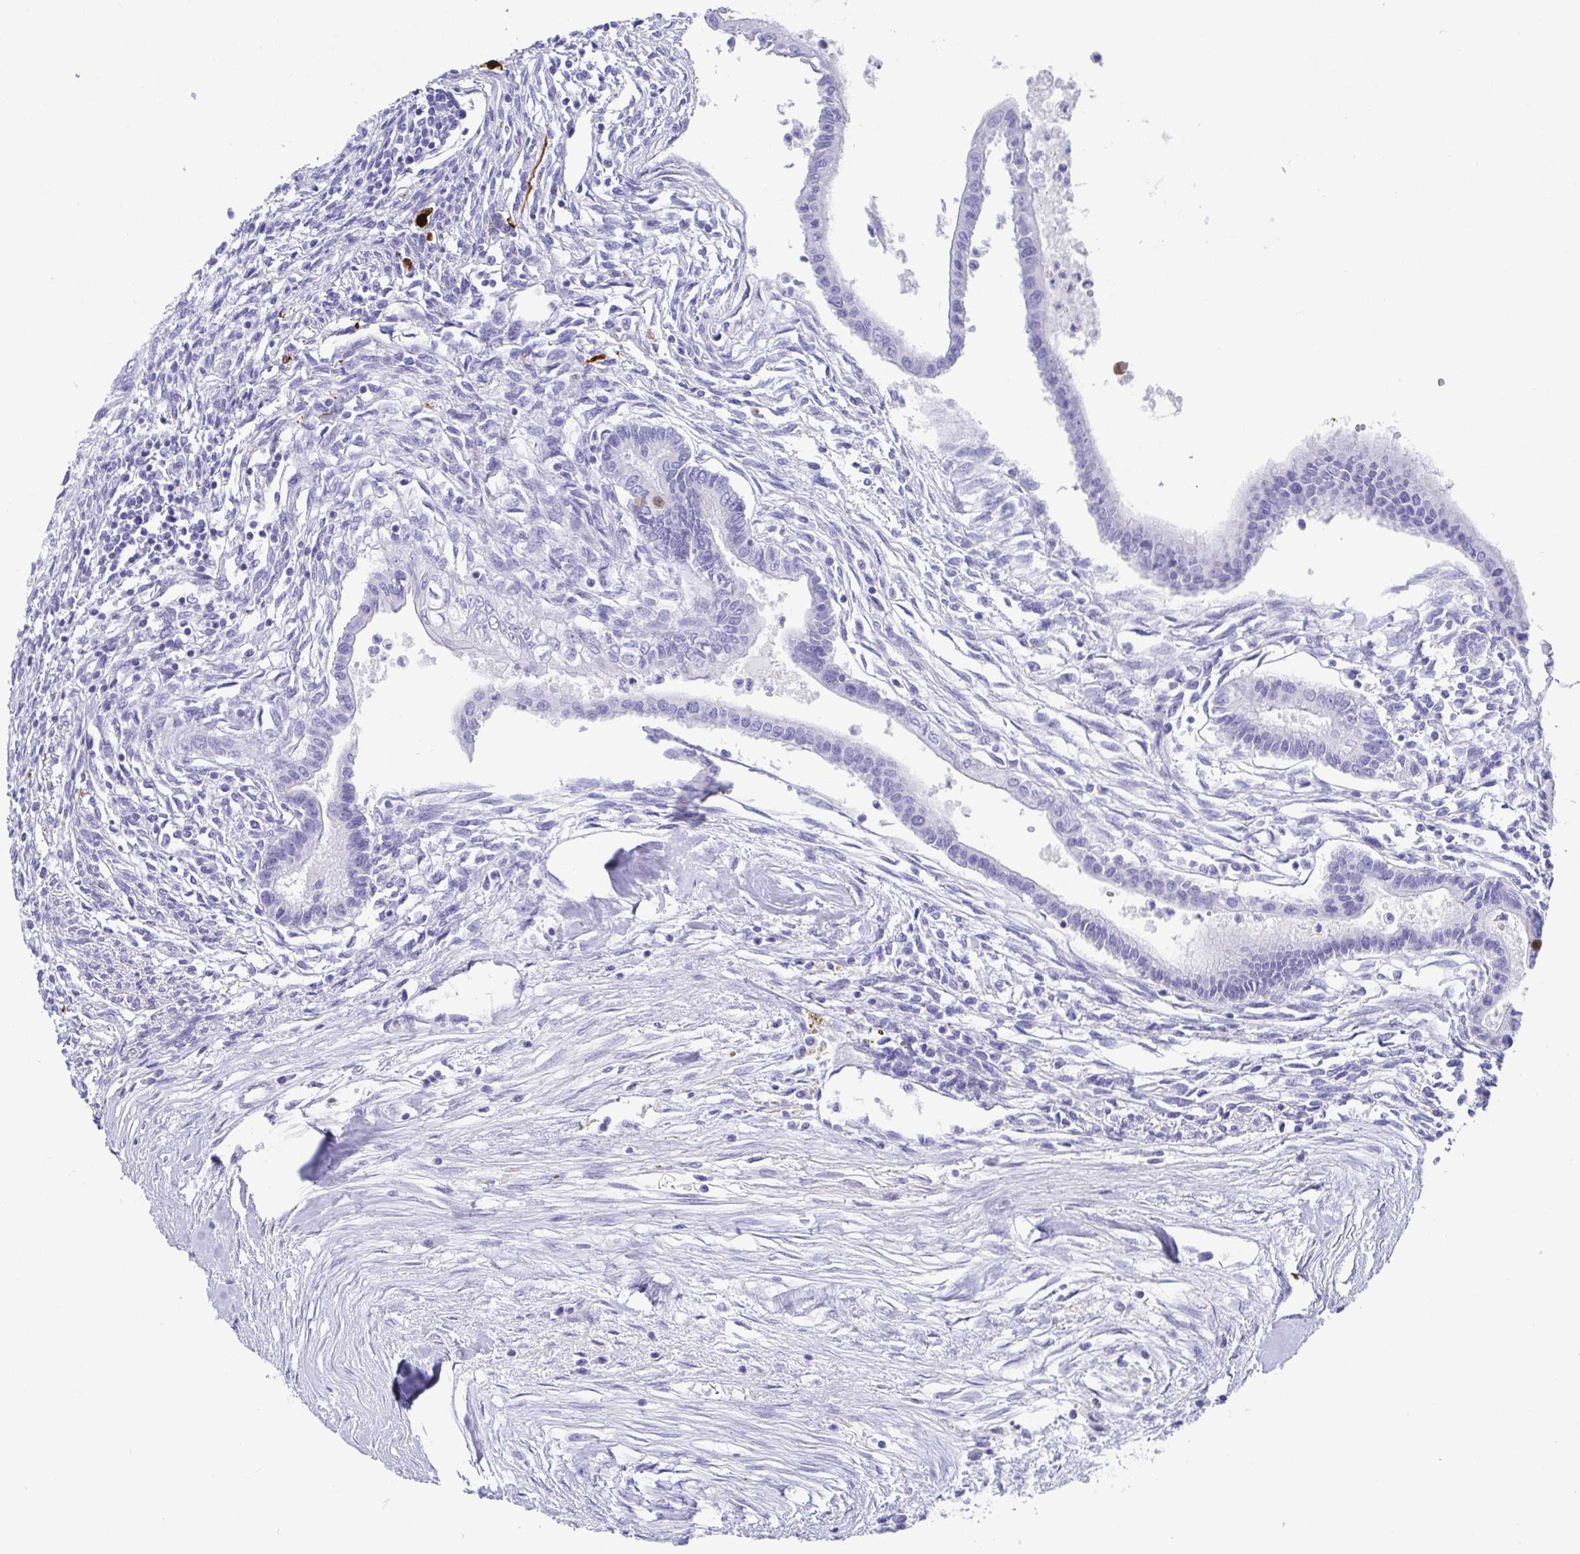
{"staining": {"intensity": "negative", "quantity": "none", "location": "none"}, "tissue": "testis cancer", "cell_type": "Tumor cells", "image_type": "cancer", "snomed": [{"axis": "morphology", "description": "Carcinoma, Embryonal, NOS"}, {"axis": "topography", "description": "Testis"}], "caption": "DAB immunohistochemical staining of human embryonal carcinoma (testis) shows no significant expression in tumor cells. The staining was performed using DAB (3,3'-diaminobenzidine) to visualize the protein expression in brown, while the nuclei were stained in blue with hematoxylin (Magnification: 20x).", "gene": "SCGN", "patient": {"sex": "male", "age": 37}}